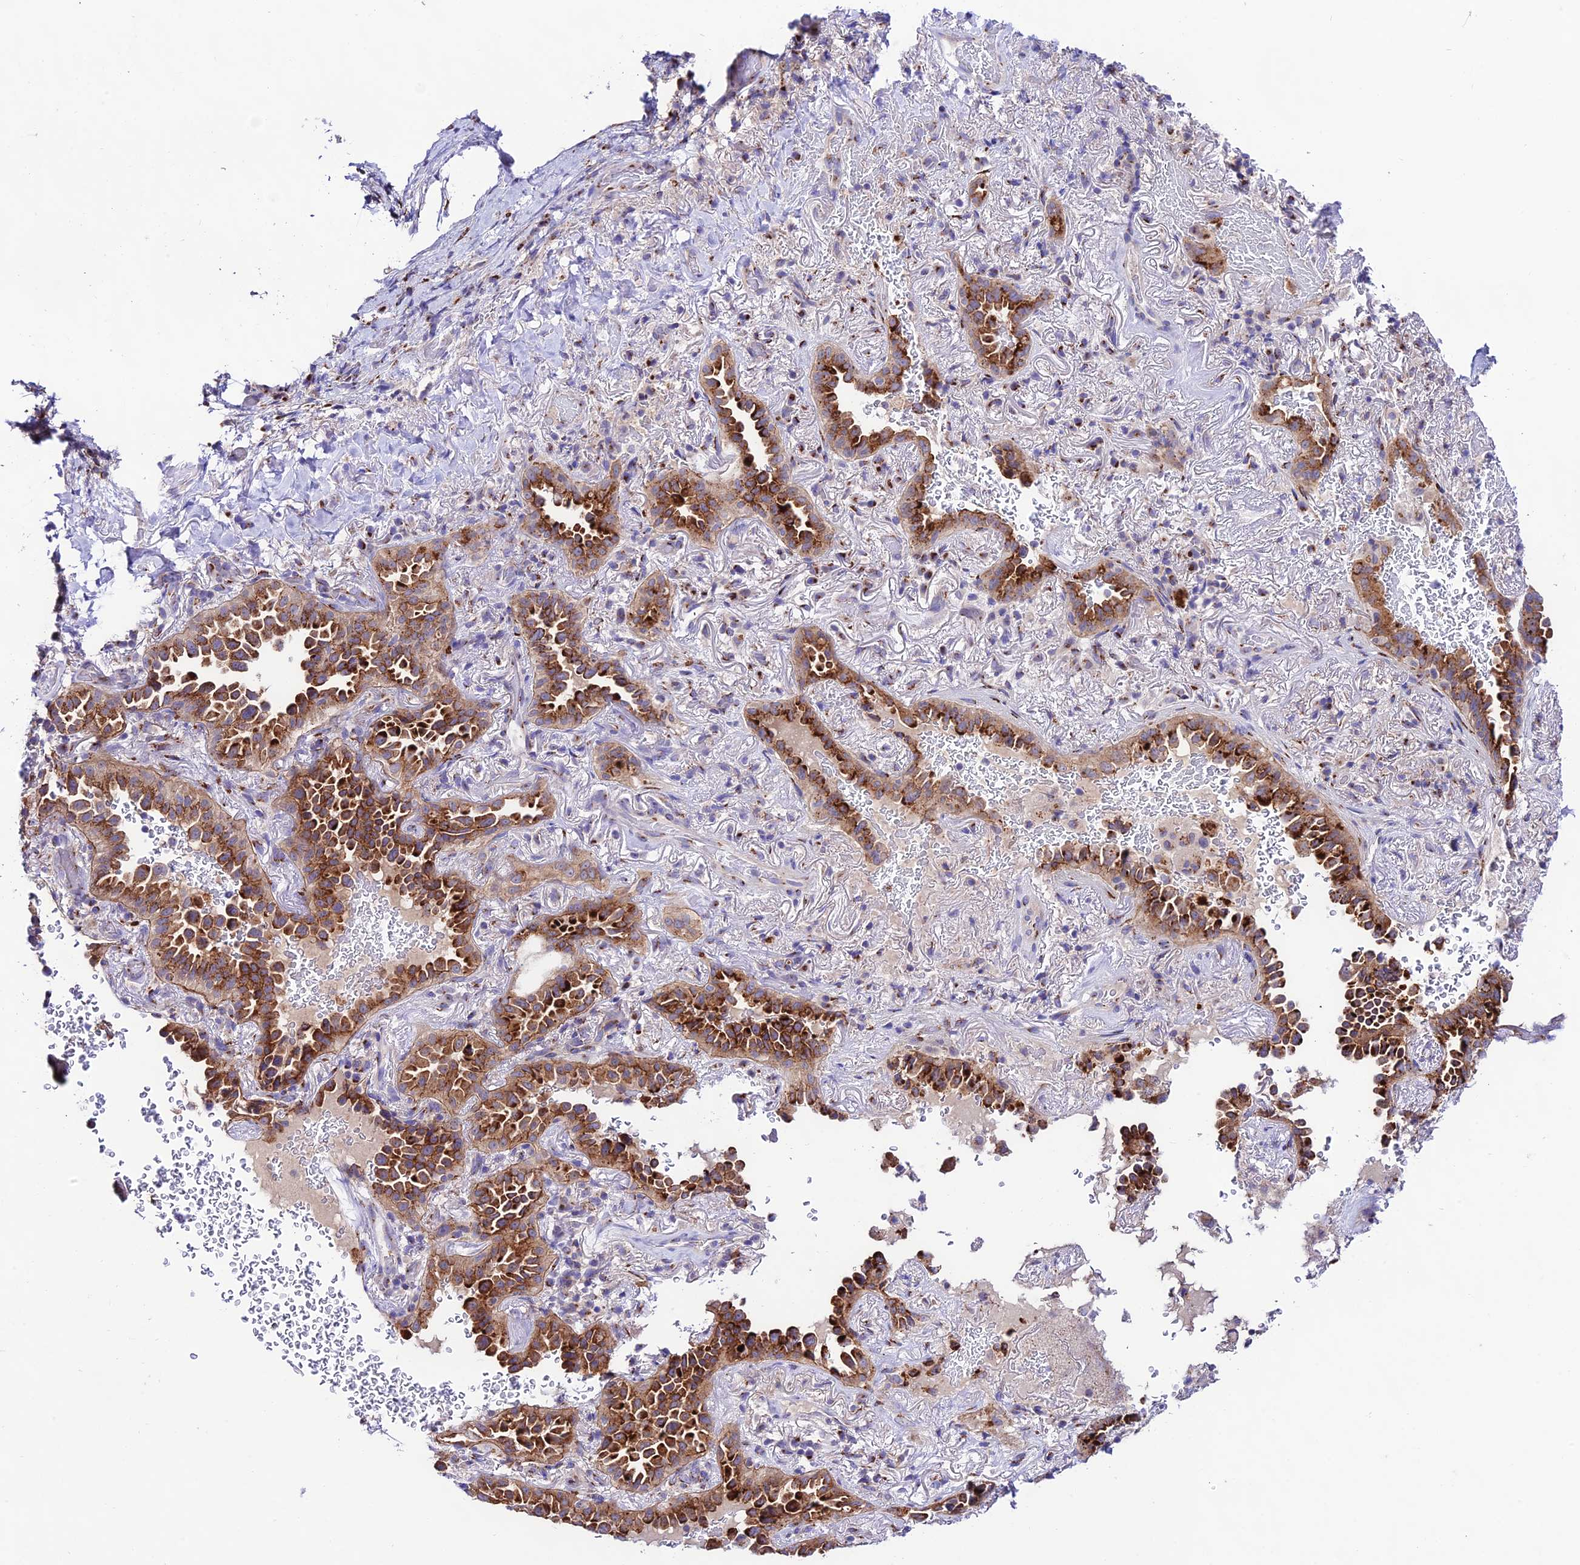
{"staining": {"intensity": "strong", "quantity": ">75%", "location": "cytoplasmic/membranous"}, "tissue": "lung cancer", "cell_type": "Tumor cells", "image_type": "cancer", "snomed": [{"axis": "morphology", "description": "Adenocarcinoma, NOS"}, {"axis": "topography", "description": "Lung"}], "caption": "Lung cancer (adenocarcinoma) stained with a protein marker demonstrates strong staining in tumor cells.", "gene": "LACTB2", "patient": {"sex": "female", "age": 69}}